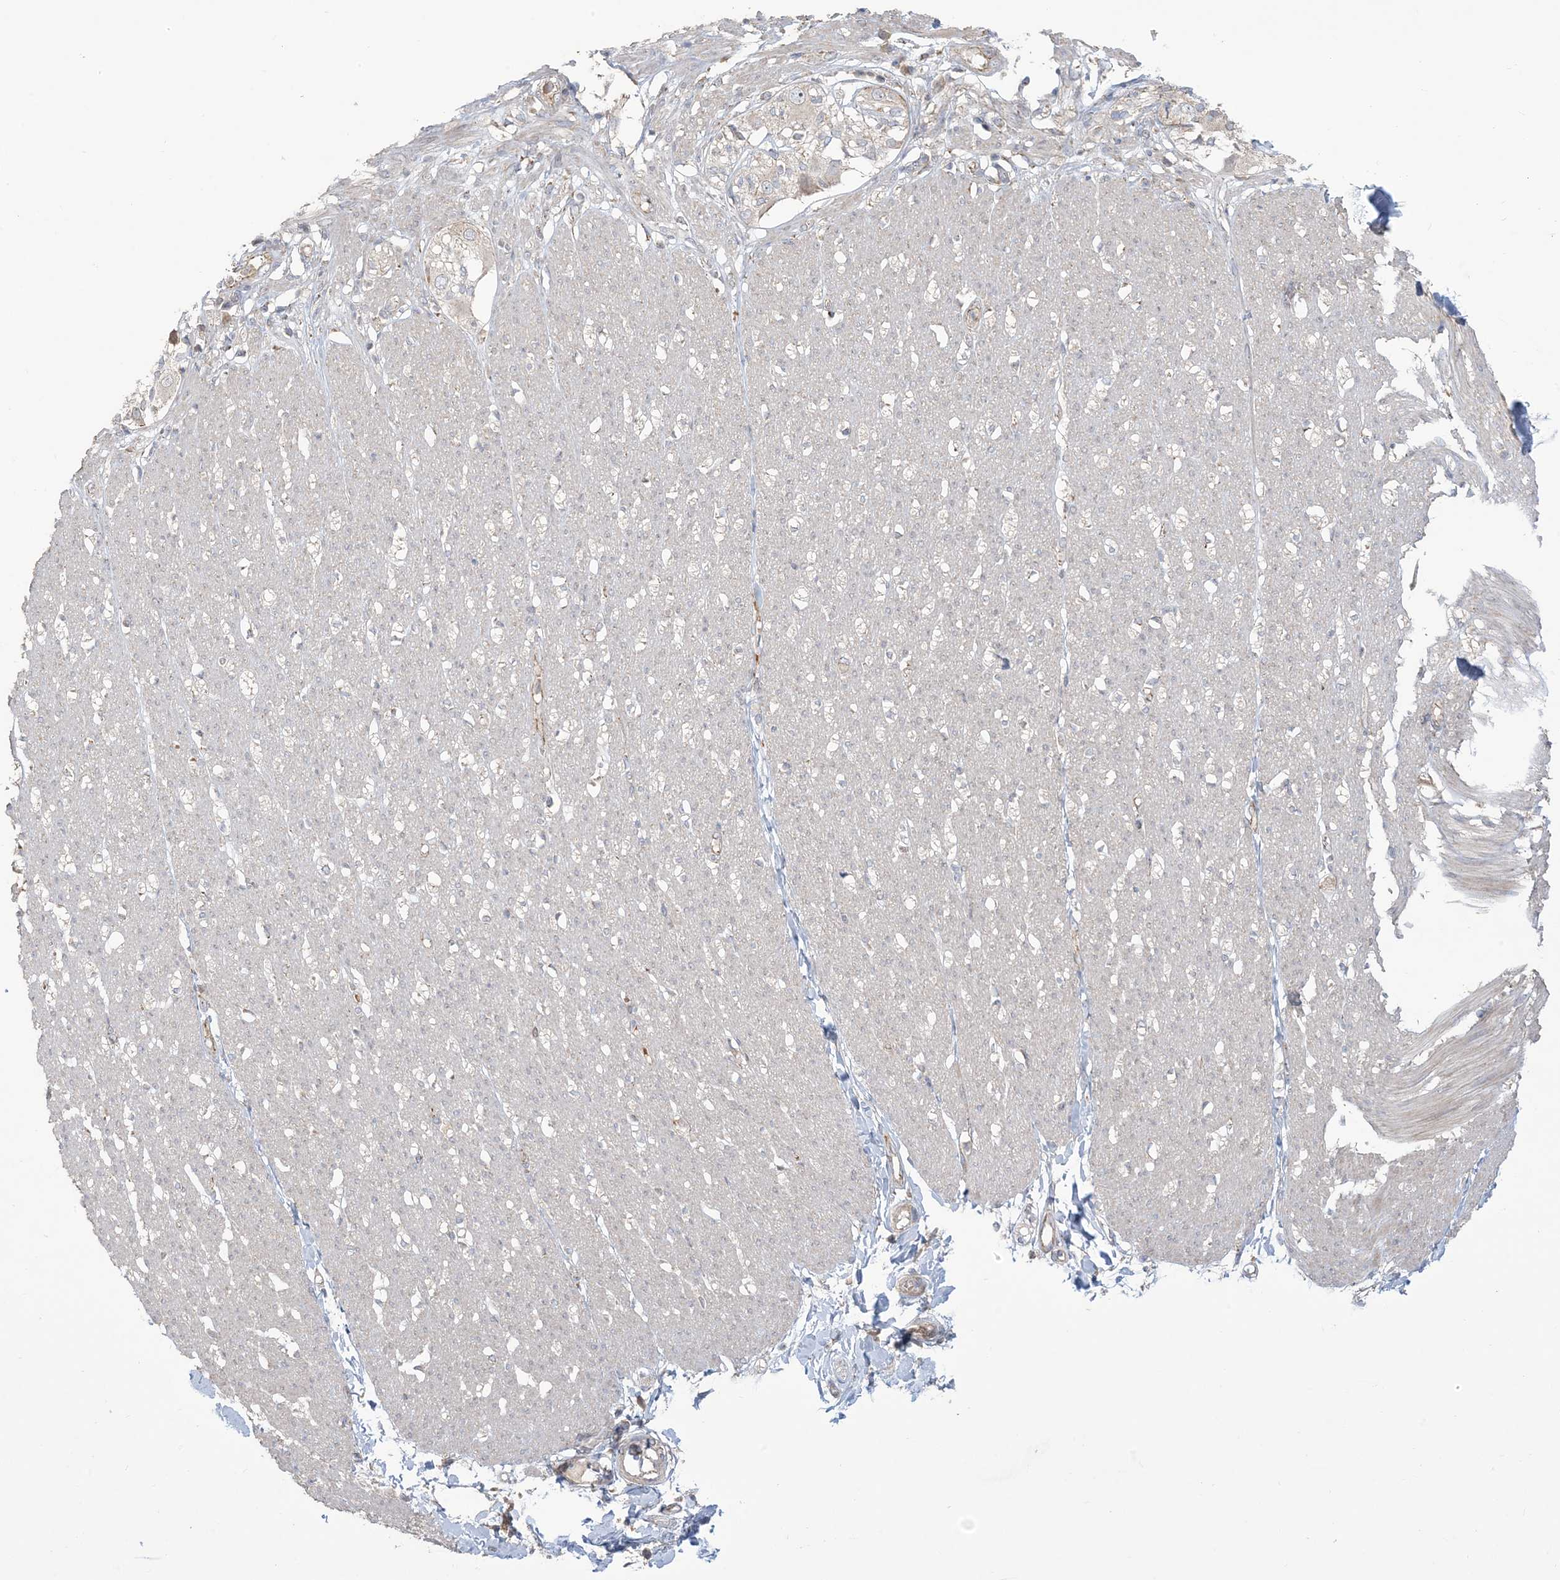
{"staining": {"intensity": "weak", "quantity": "25%-75%", "location": "cytoplasmic/membranous"}, "tissue": "smooth muscle", "cell_type": "Smooth muscle cells", "image_type": "normal", "snomed": [{"axis": "morphology", "description": "Normal tissue, NOS"}, {"axis": "morphology", "description": "Adenocarcinoma, NOS"}, {"axis": "topography", "description": "Colon"}, {"axis": "topography", "description": "Peripheral nerve tissue"}], "caption": "Immunohistochemical staining of normal smooth muscle demonstrates 25%-75% levels of weak cytoplasmic/membranous protein expression in approximately 25%-75% of smooth muscle cells. The staining was performed using DAB (3,3'-diaminobenzidine), with brown indicating positive protein expression. Nuclei are stained blue with hematoxylin.", "gene": "KLHL18", "patient": {"sex": "male", "age": 14}}